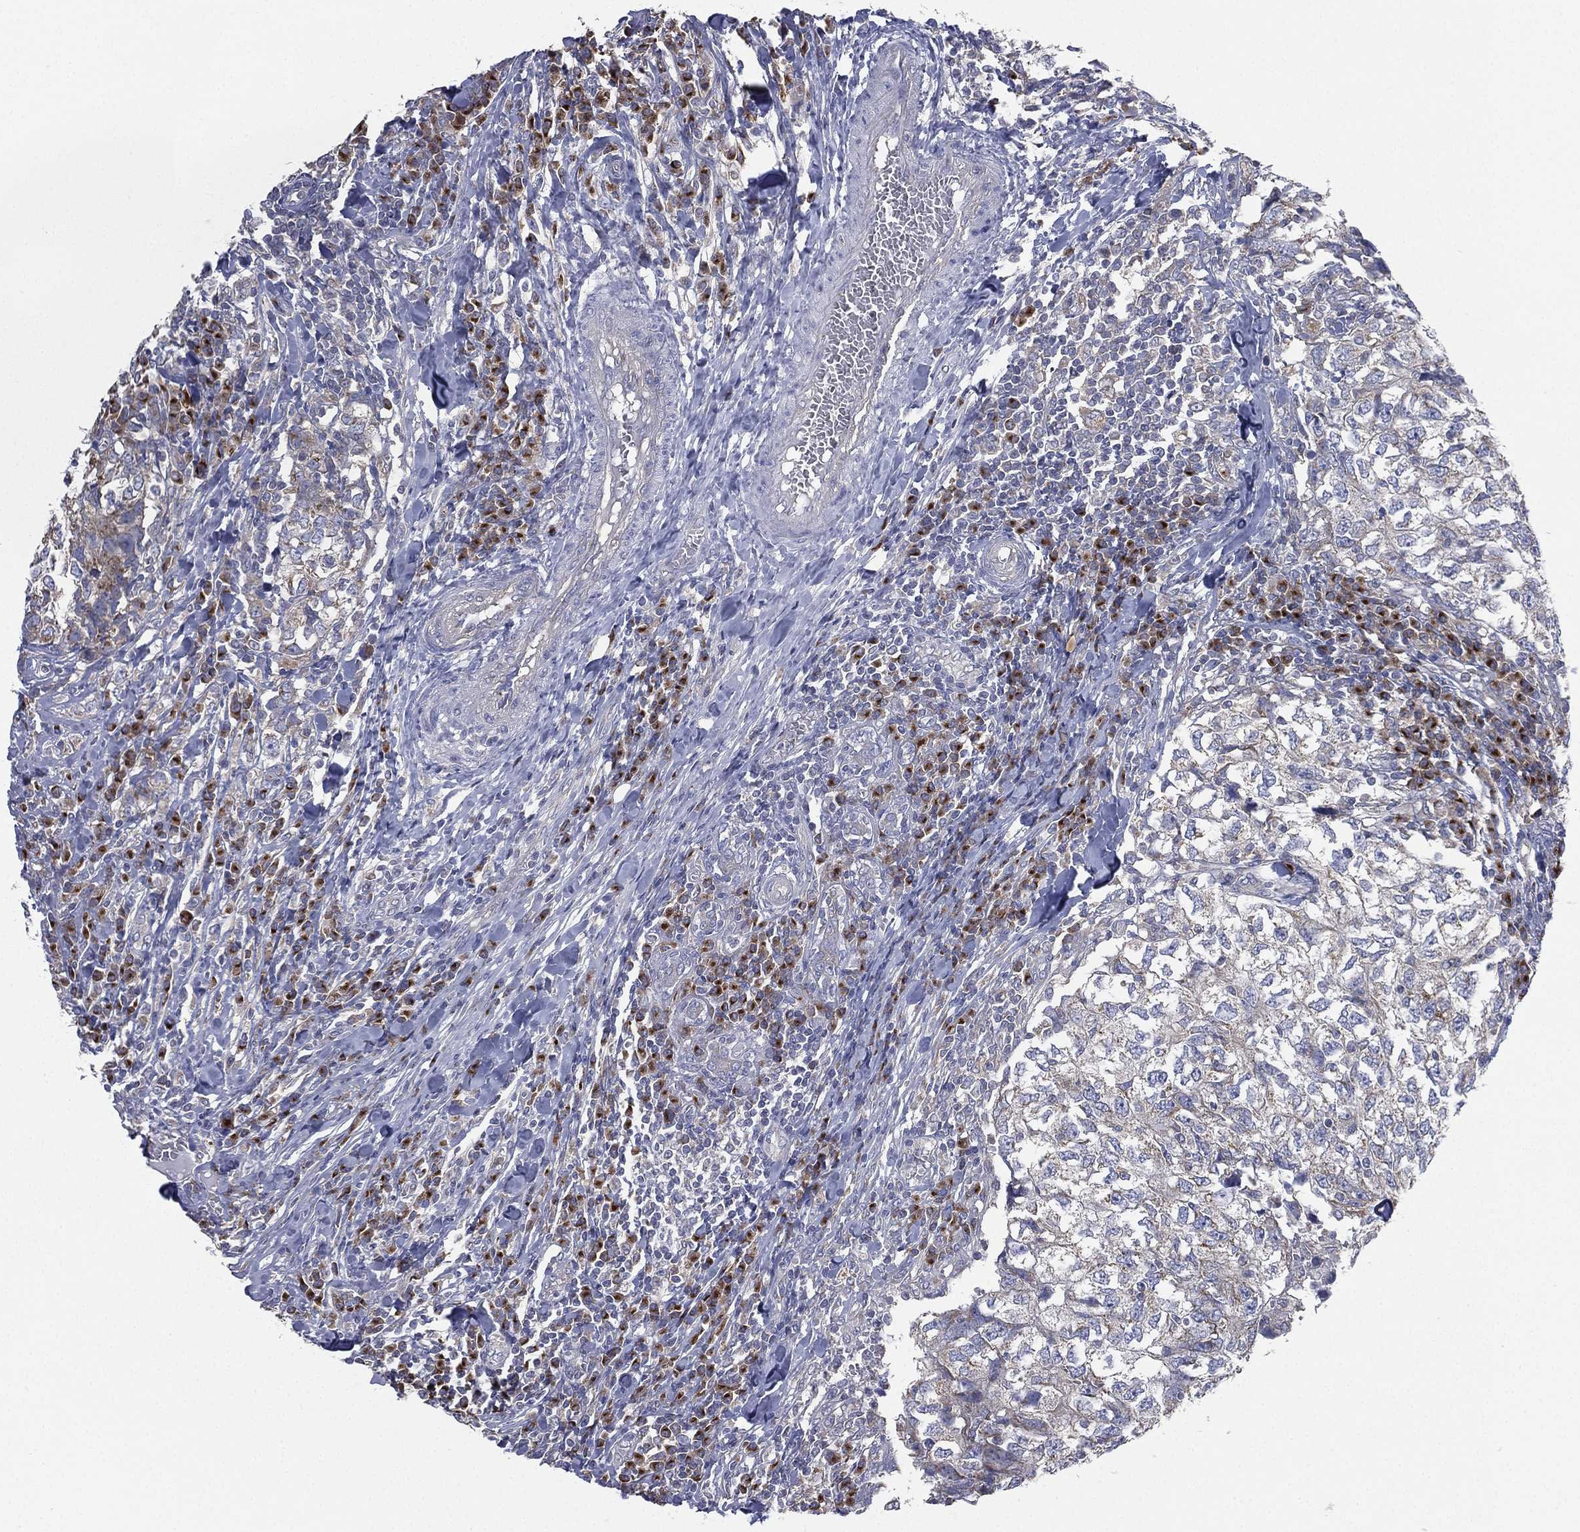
{"staining": {"intensity": "negative", "quantity": "none", "location": "none"}, "tissue": "breast cancer", "cell_type": "Tumor cells", "image_type": "cancer", "snomed": [{"axis": "morphology", "description": "Duct carcinoma"}, {"axis": "topography", "description": "Breast"}], "caption": "There is no significant staining in tumor cells of breast cancer.", "gene": "ATP8A2", "patient": {"sex": "female", "age": 30}}